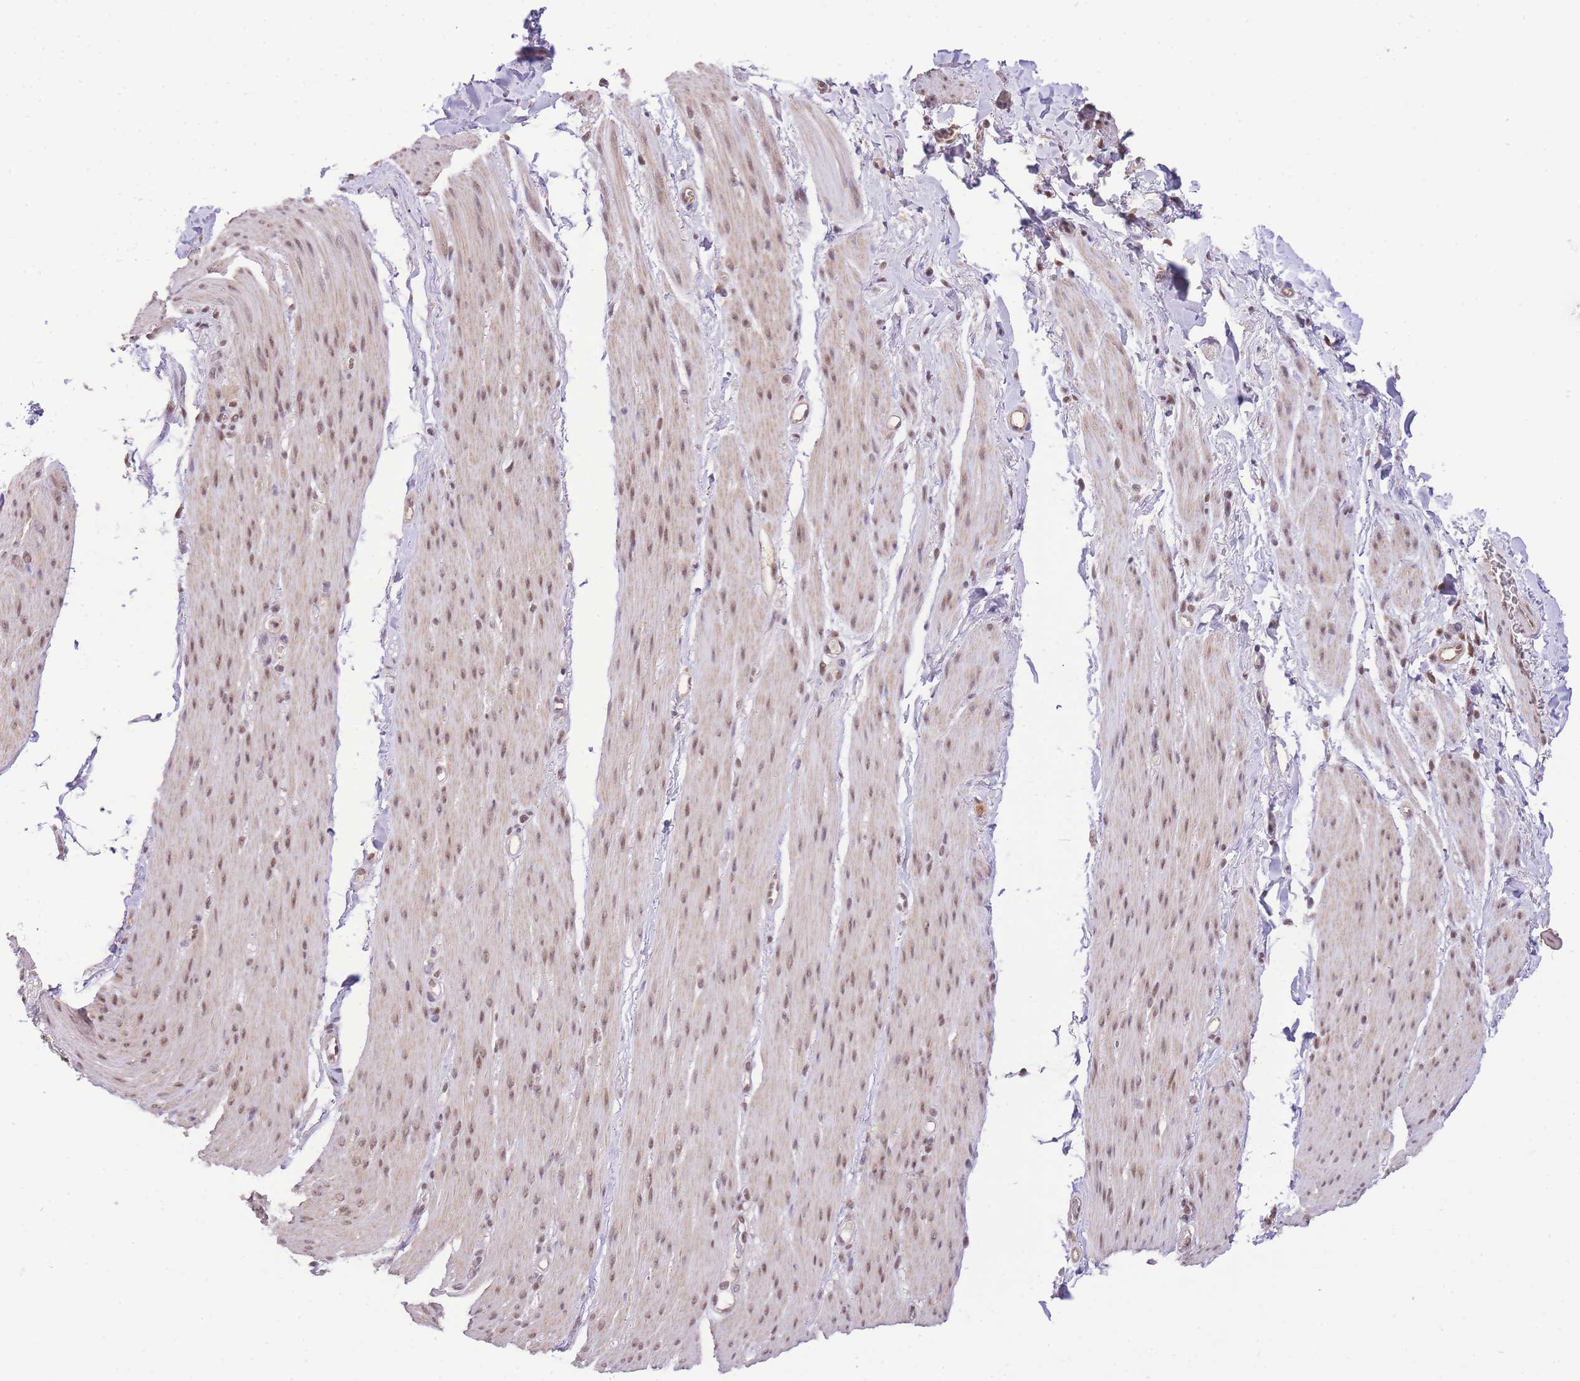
{"staining": {"intensity": "negative", "quantity": "none", "location": "none"}, "tissue": "adipose tissue", "cell_type": "Adipocytes", "image_type": "normal", "snomed": [{"axis": "morphology", "description": "Normal tissue, NOS"}, {"axis": "topography", "description": "Colon"}, {"axis": "topography", "description": "Peripheral nerve tissue"}], "caption": "This is an immunohistochemistry histopathology image of unremarkable human adipose tissue. There is no positivity in adipocytes.", "gene": "UBXN7", "patient": {"sex": "female", "age": 61}}